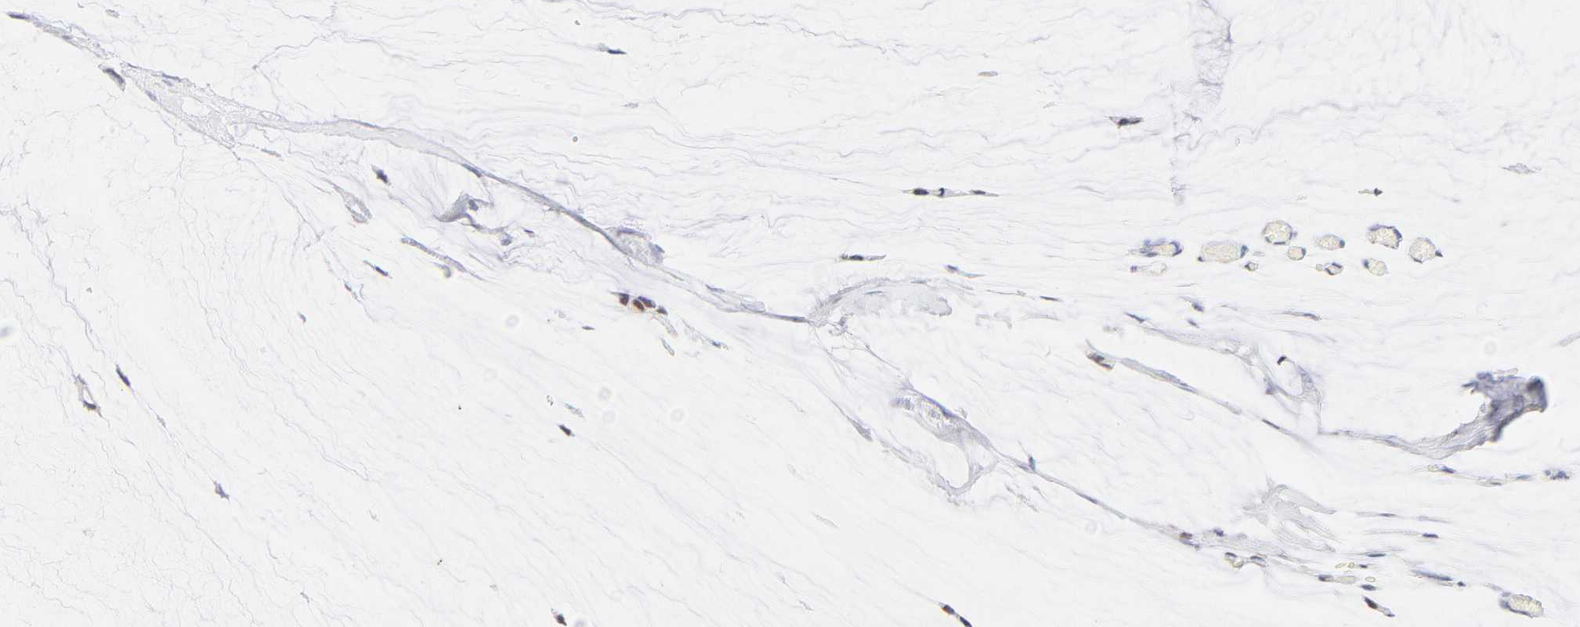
{"staining": {"intensity": "moderate", "quantity": "25%-75%", "location": "nuclear"}, "tissue": "ovarian cancer", "cell_type": "Tumor cells", "image_type": "cancer", "snomed": [{"axis": "morphology", "description": "Cystadenocarcinoma, mucinous, NOS"}, {"axis": "topography", "description": "Ovary"}], "caption": "A brown stain shows moderate nuclear expression of a protein in human ovarian cancer tumor cells.", "gene": "ELF3", "patient": {"sex": "female", "age": 39}}